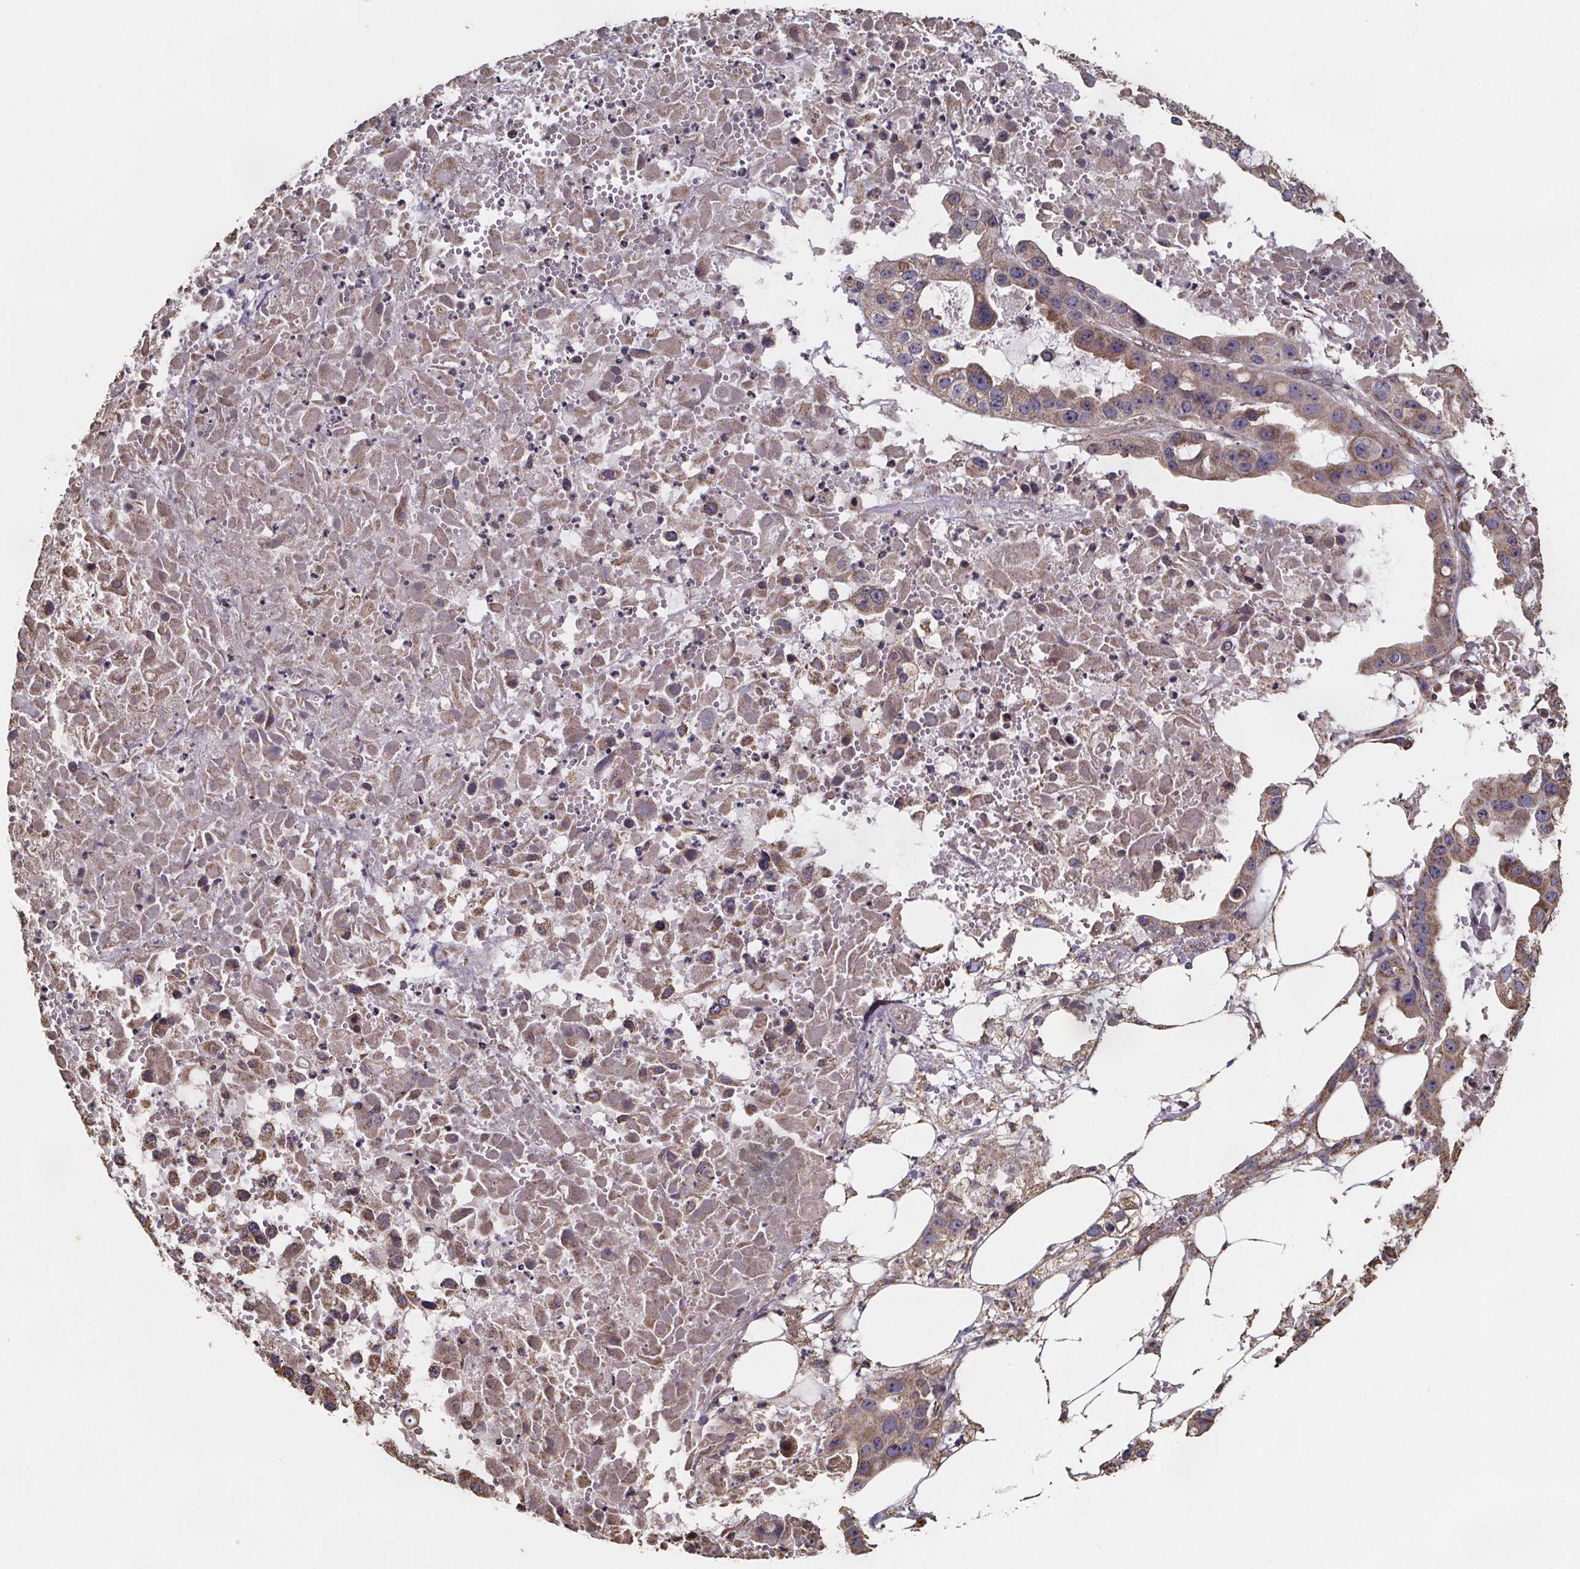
{"staining": {"intensity": "moderate", "quantity": ">75%", "location": "cytoplasmic/membranous"}, "tissue": "ovarian cancer", "cell_type": "Tumor cells", "image_type": "cancer", "snomed": [{"axis": "morphology", "description": "Cystadenocarcinoma, serous, NOS"}, {"axis": "topography", "description": "Ovary"}], "caption": "Immunohistochemical staining of human ovarian serous cystadenocarcinoma reveals medium levels of moderate cytoplasmic/membranous protein expression in about >75% of tumor cells.", "gene": "SLC35D2", "patient": {"sex": "female", "age": 56}}